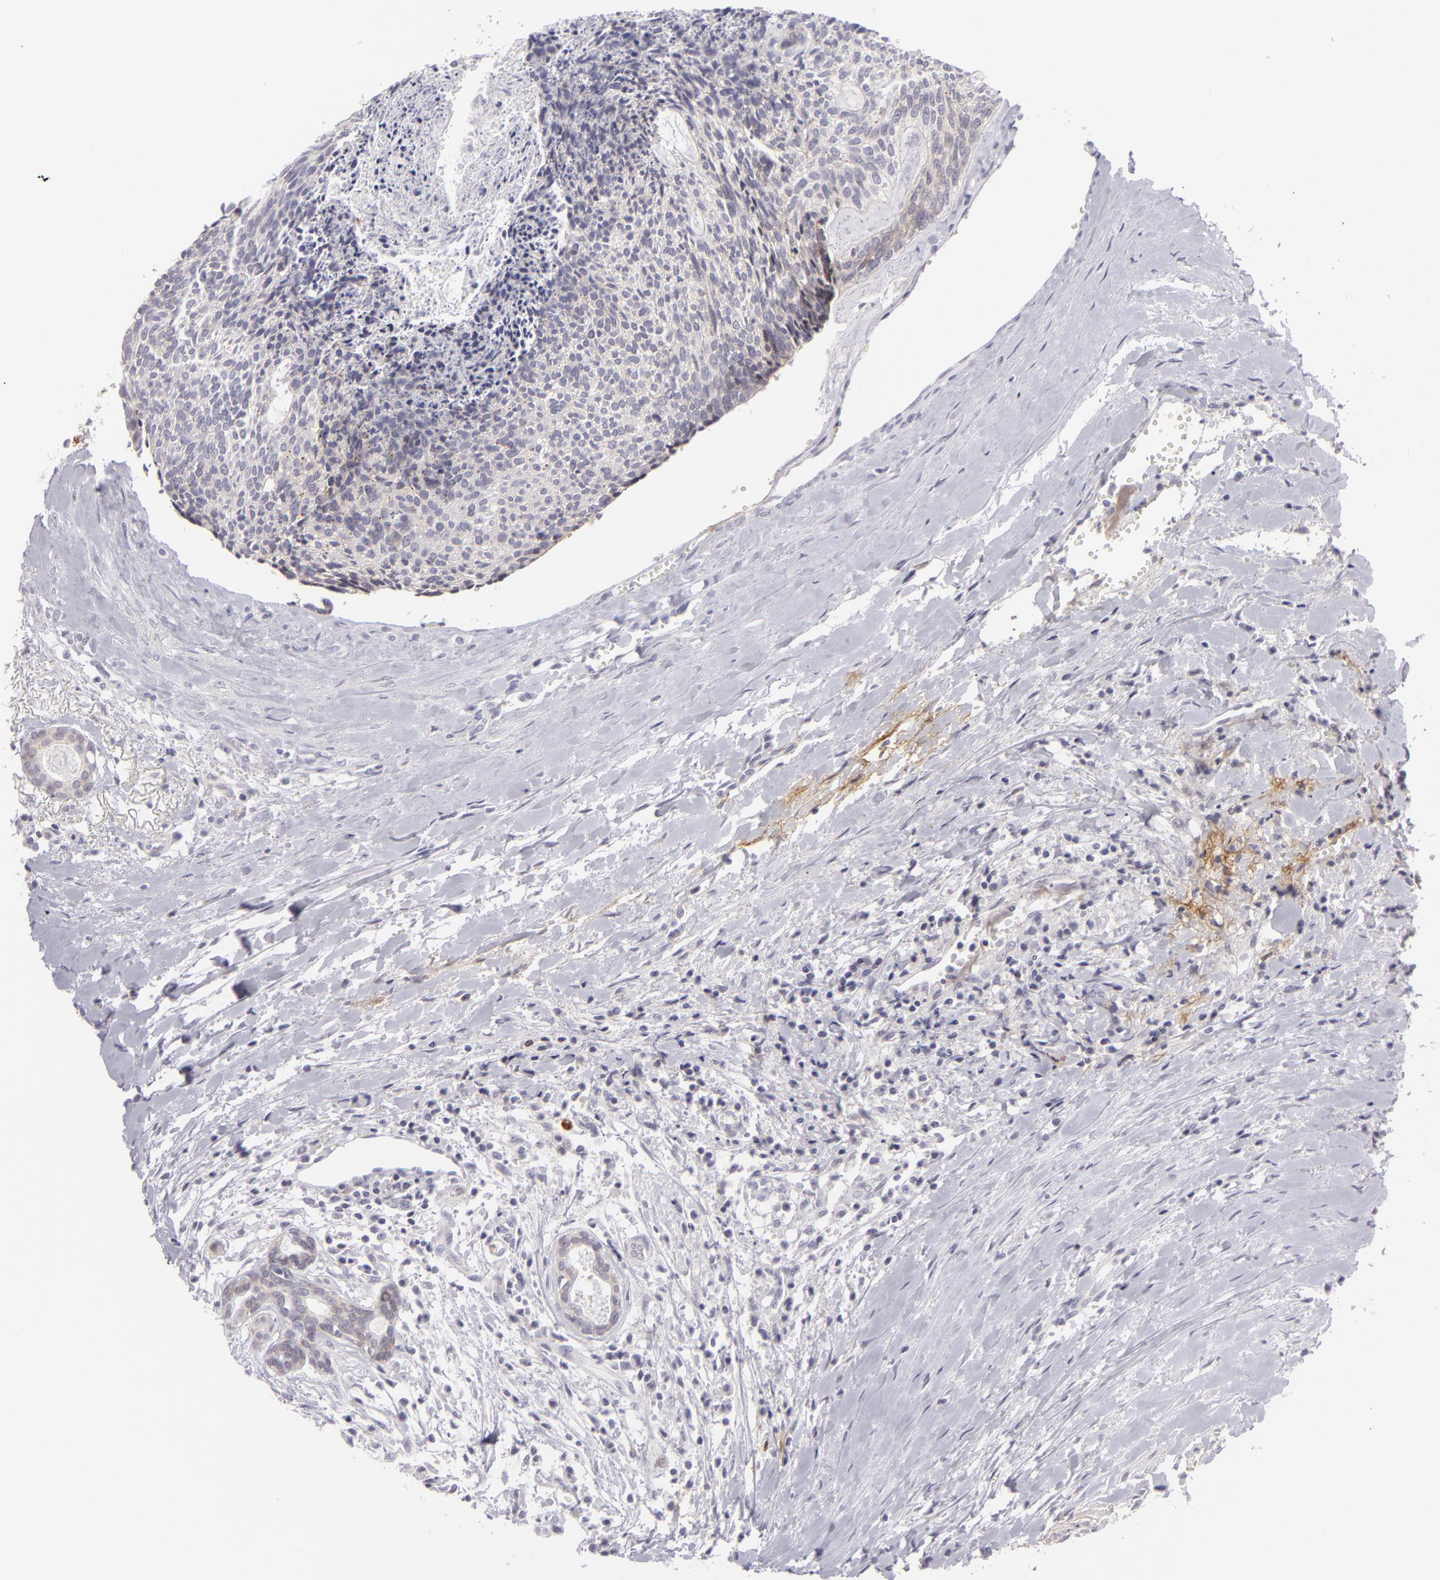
{"staining": {"intensity": "negative", "quantity": "none", "location": "none"}, "tissue": "head and neck cancer", "cell_type": "Tumor cells", "image_type": "cancer", "snomed": [{"axis": "morphology", "description": "Squamous cell carcinoma, NOS"}, {"axis": "topography", "description": "Salivary gland"}, {"axis": "topography", "description": "Head-Neck"}], "caption": "The immunohistochemistry (IHC) histopathology image has no significant positivity in tumor cells of head and neck squamous cell carcinoma tissue. (DAB (3,3'-diaminobenzidine) immunohistochemistry (IHC) visualized using brightfield microscopy, high magnification).", "gene": "CTNNB1", "patient": {"sex": "male", "age": 70}}